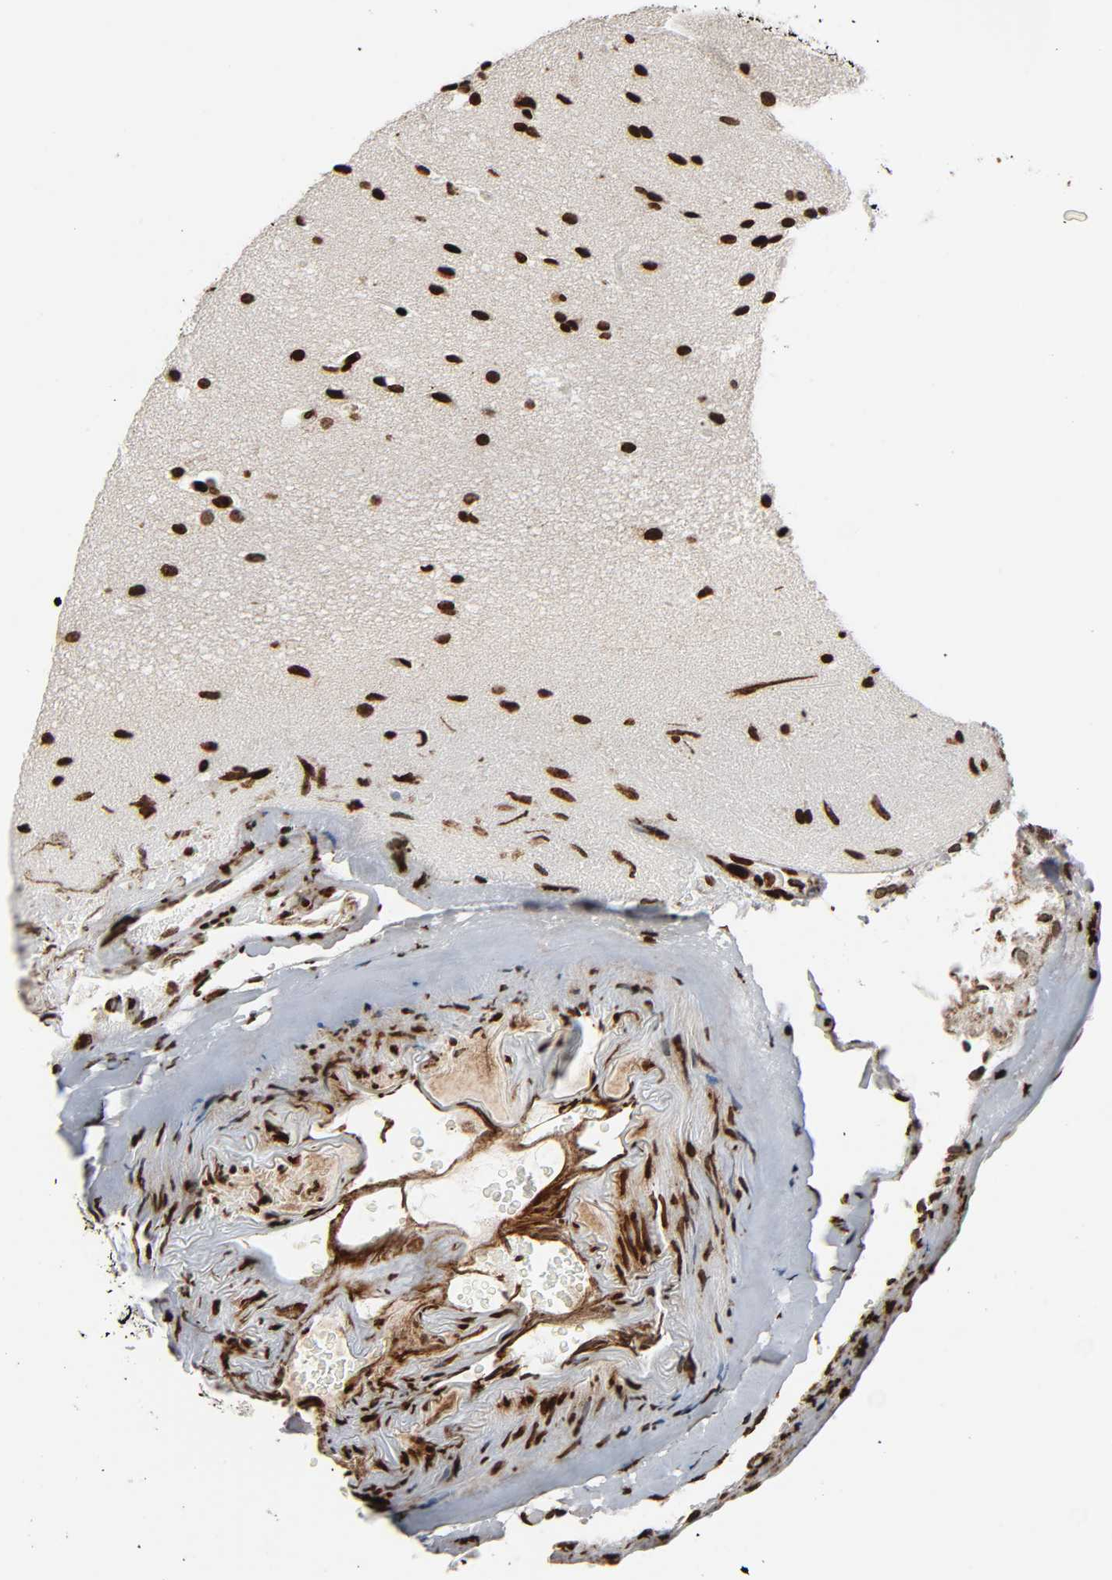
{"staining": {"intensity": "strong", "quantity": ">75%", "location": "nuclear"}, "tissue": "glioma", "cell_type": "Tumor cells", "image_type": "cancer", "snomed": [{"axis": "morphology", "description": "Glioma, malignant, Low grade"}, {"axis": "topography", "description": "Cerebral cortex"}], "caption": "Human malignant low-grade glioma stained with a protein marker exhibits strong staining in tumor cells.", "gene": "RXRA", "patient": {"sex": "female", "age": 47}}